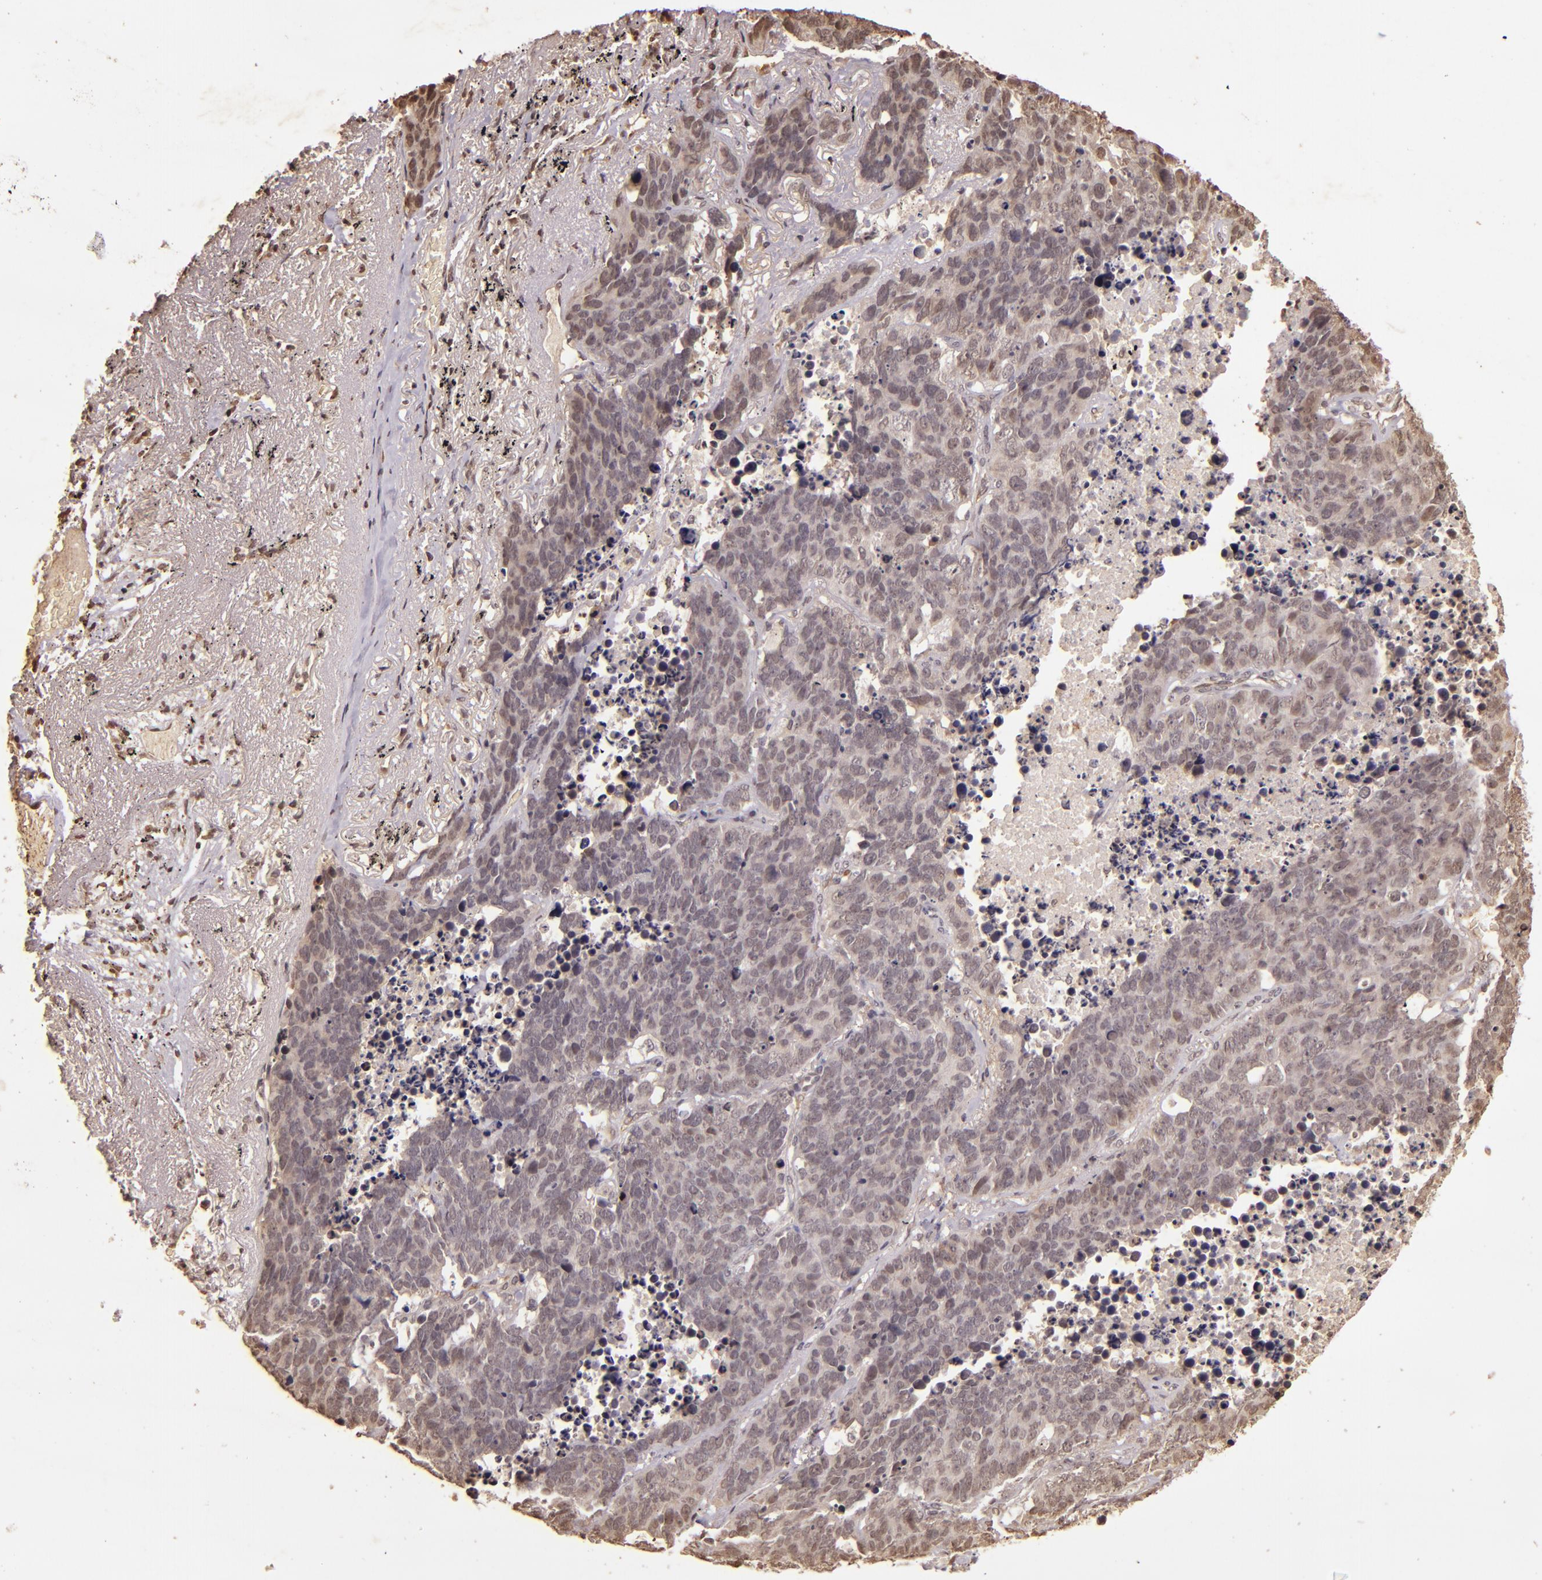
{"staining": {"intensity": "negative", "quantity": "none", "location": "none"}, "tissue": "lung cancer", "cell_type": "Tumor cells", "image_type": "cancer", "snomed": [{"axis": "morphology", "description": "Carcinoid, malignant, NOS"}, {"axis": "topography", "description": "Lung"}], "caption": "Lung cancer was stained to show a protein in brown. There is no significant expression in tumor cells. (Immunohistochemistry (ihc), brightfield microscopy, high magnification).", "gene": "CUL1", "patient": {"sex": "male", "age": 60}}